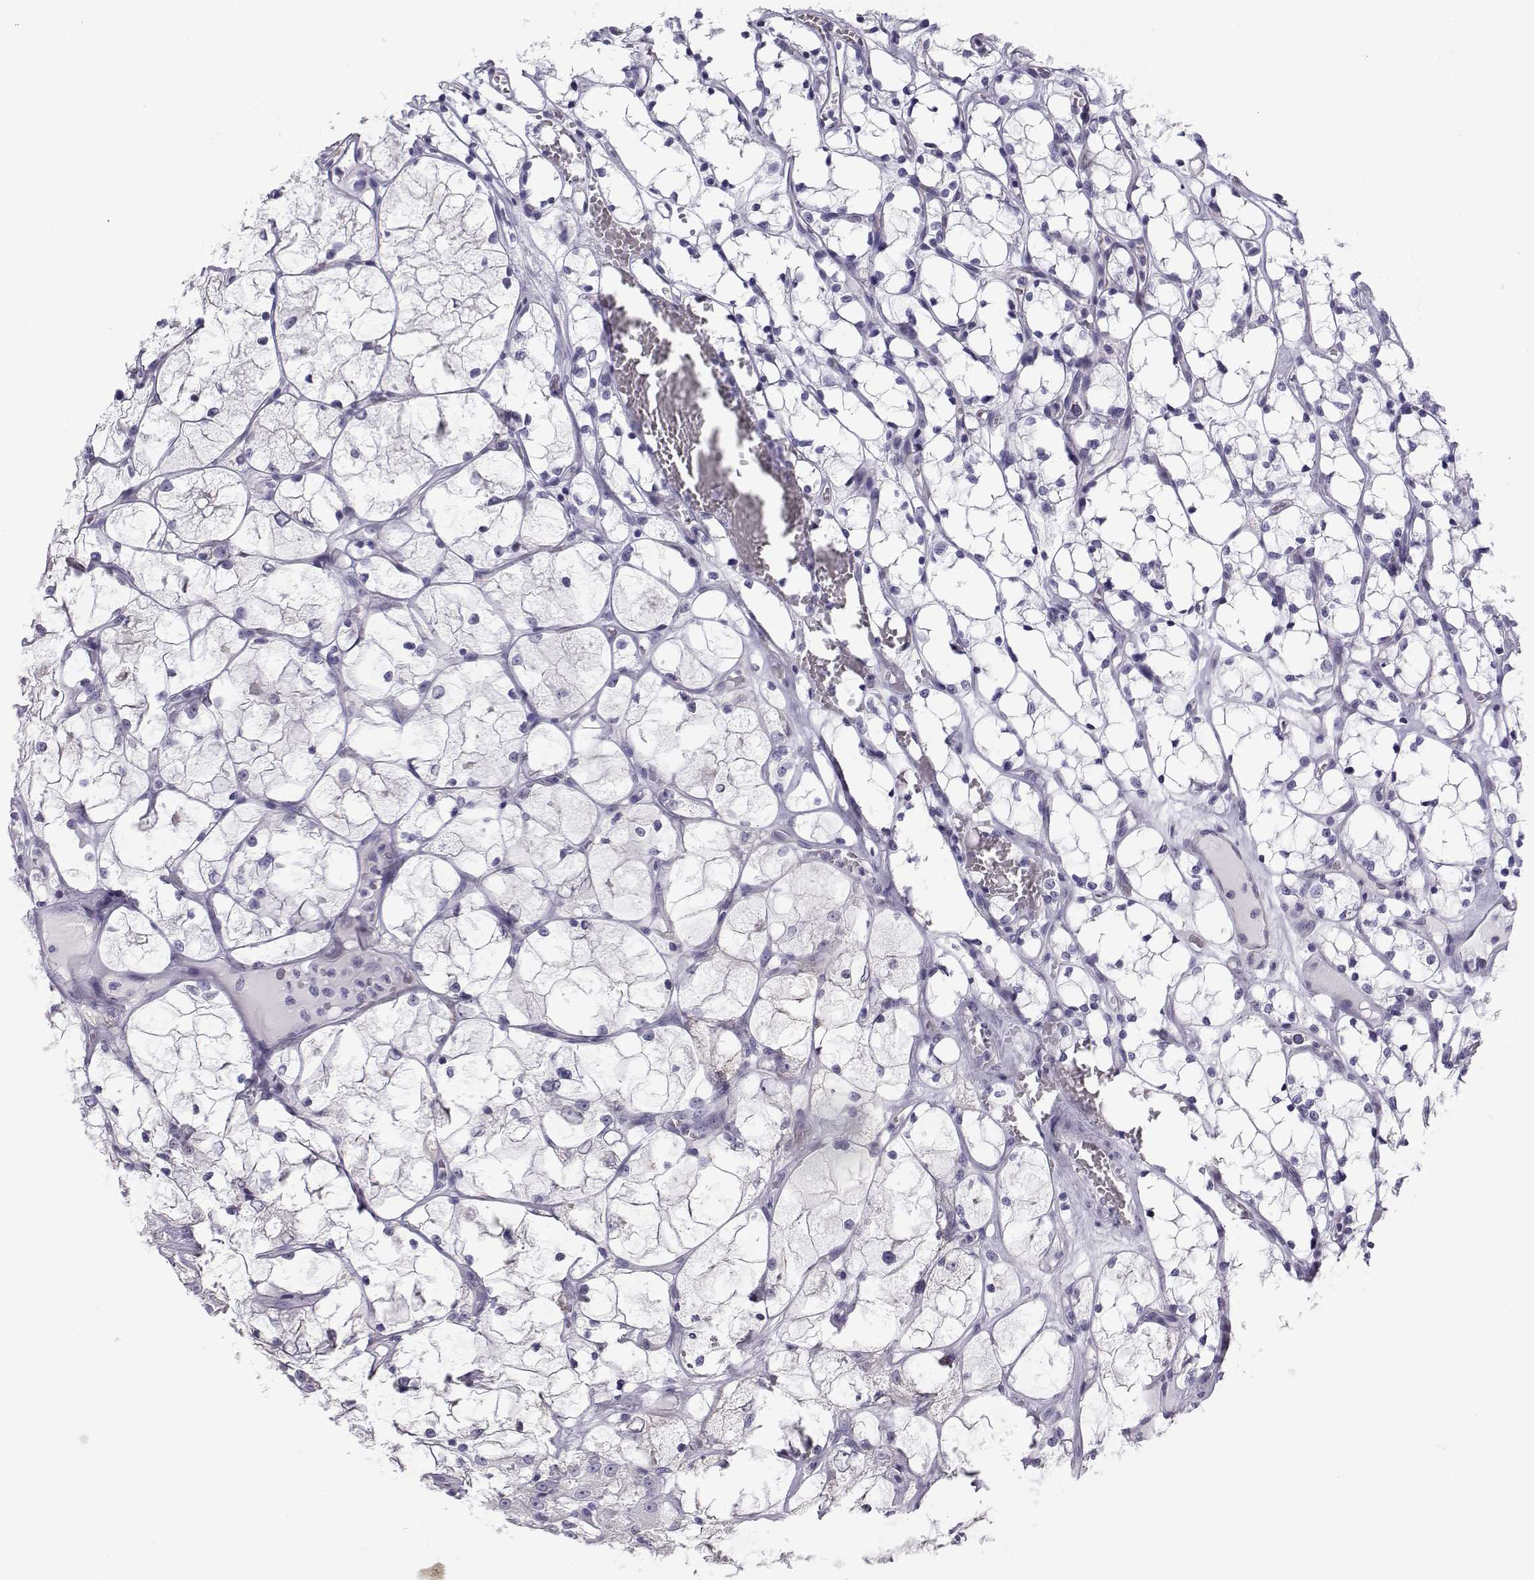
{"staining": {"intensity": "negative", "quantity": "none", "location": "none"}, "tissue": "renal cancer", "cell_type": "Tumor cells", "image_type": "cancer", "snomed": [{"axis": "morphology", "description": "Adenocarcinoma, NOS"}, {"axis": "topography", "description": "Kidney"}], "caption": "Photomicrograph shows no protein positivity in tumor cells of adenocarcinoma (renal) tissue.", "gene": "RNASE12", "patient": {"sex": "female", "age": 69}}